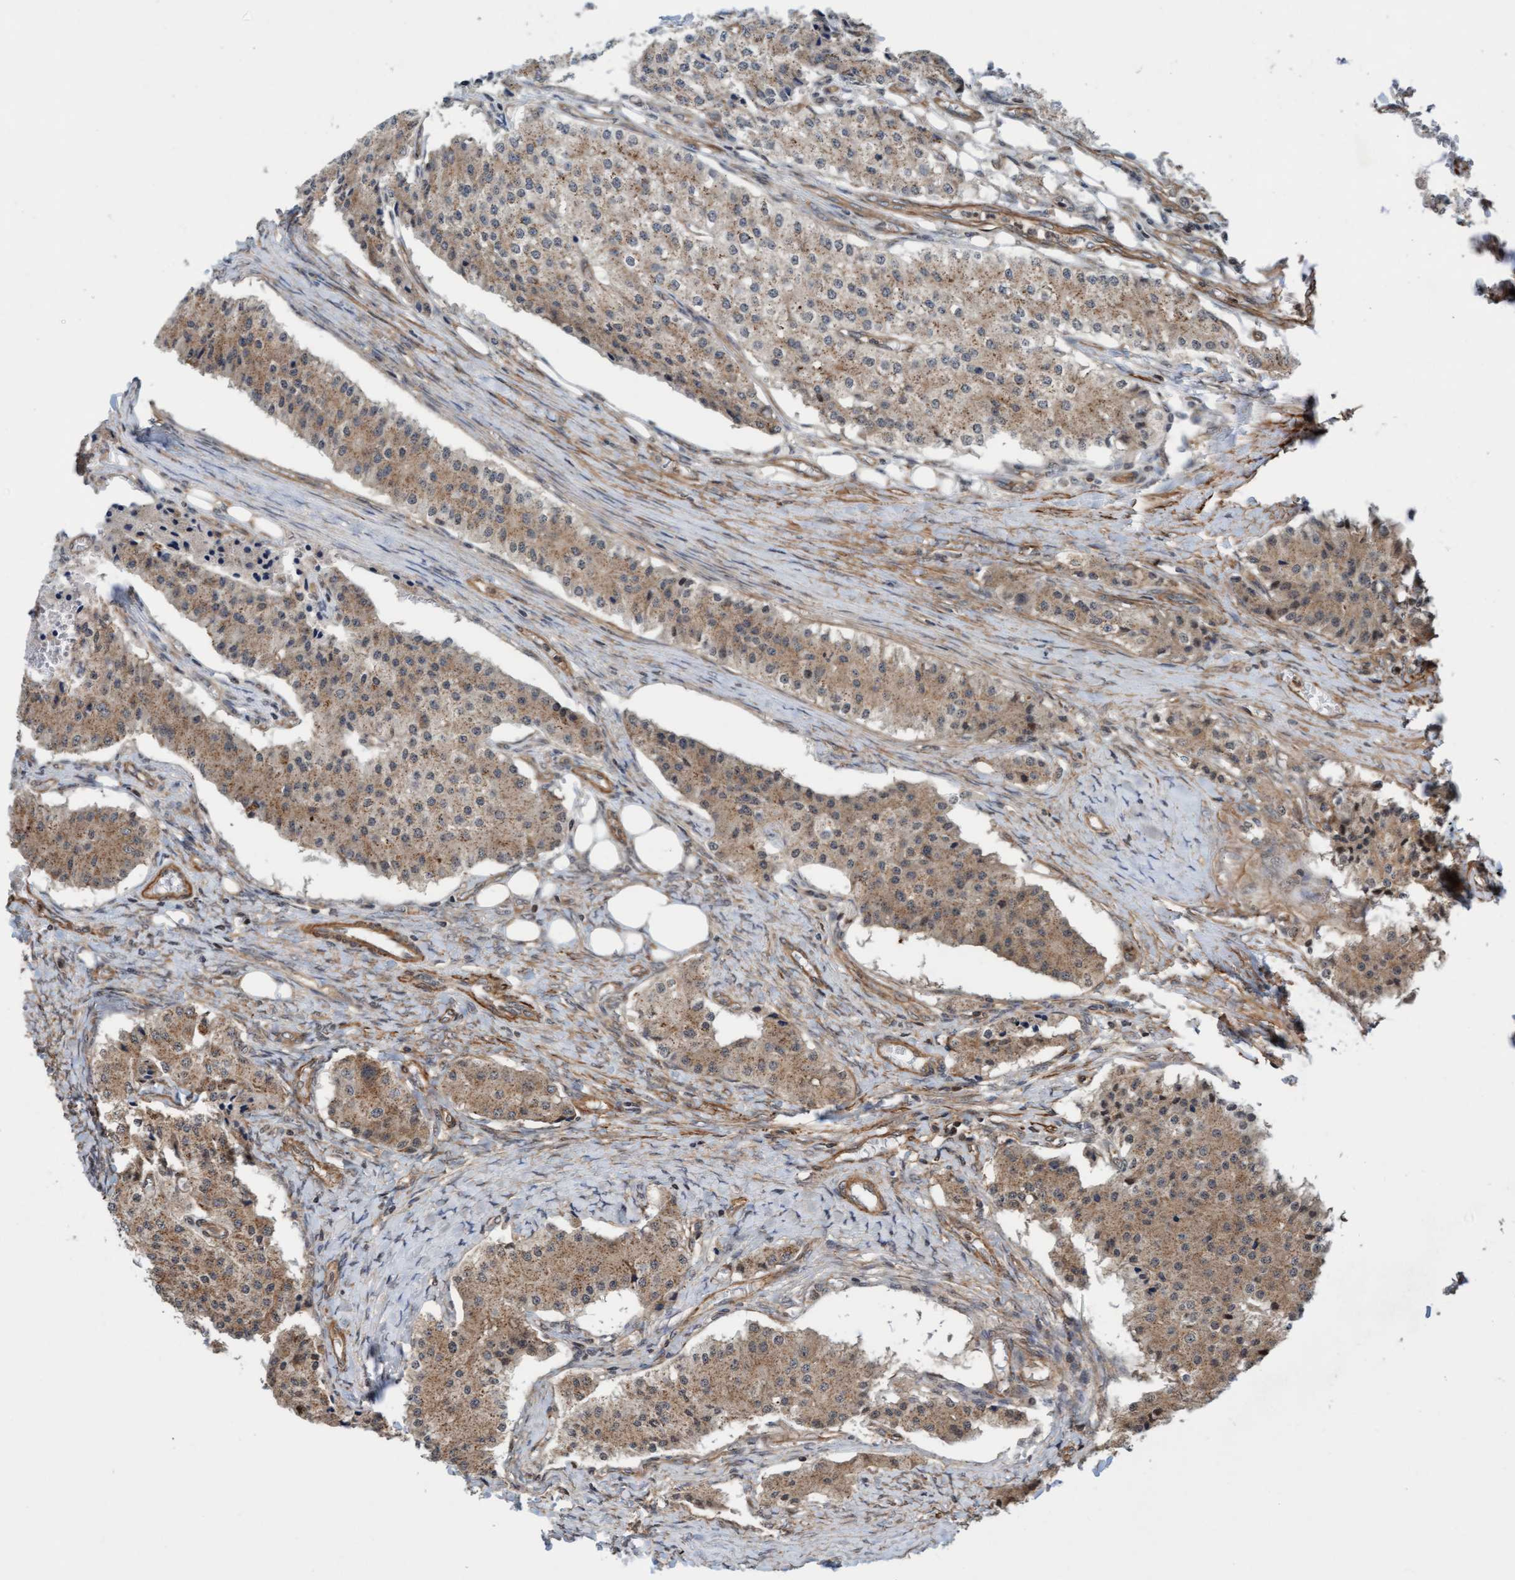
{"staining": {"intensity": "moderate", "quantity": ">75%", "location": "cytoplasmic/membranous"}, "tissue": "carcinoid", "cell_type": "Tumor cells", "image_type": "cancer", "snomed": [{"axis": "morphology", "description": "Carcinoid, malignant, NOS"}, {"axis": "topography", "description": "Colon"}], "caption": "An immunohistochemistry histopathology image of neoplastic tissue is shown. Protein staining in brown labels moderate cytoplasmic/membranous positivity in malignant carcinoid within tumor cells.", "gene": "STXBP4", "patient": {"sex": "female", "age": 52}}